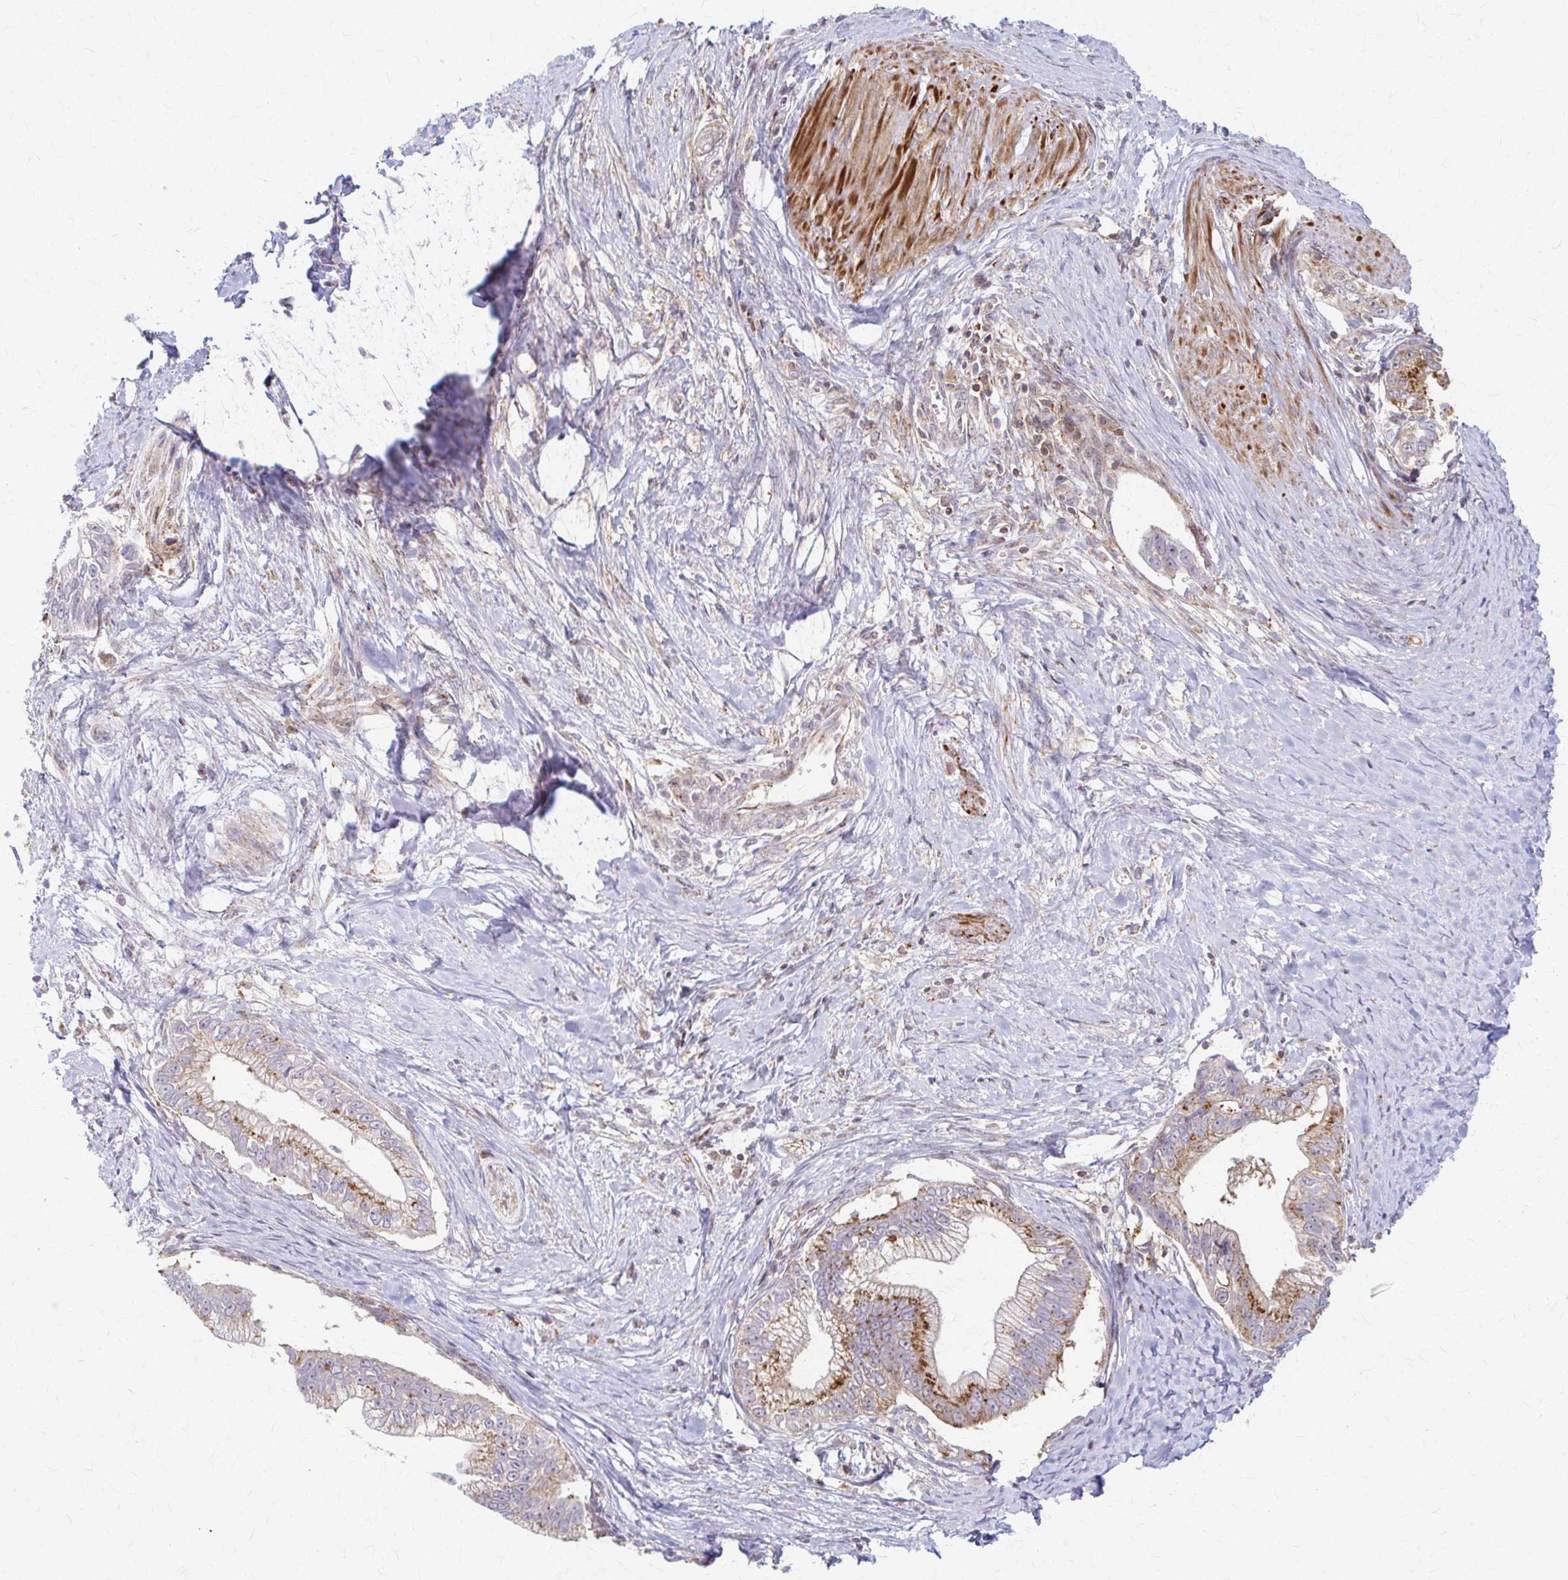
{"staining": {"intensity": "moderate", "quantity": ">75%", "location": "cytoplasmic/membranous"}, "tissue": "pancreatic cancer", "cell_type": "Tumor cells", "image_type": "cancer", "snomed": [{"axis": "morphology", "description": "Adenocarcinoma, NOS"}, {"axis": "topography", "description": "Pancreas"}], "caption": "Moderate cytoplasmic/membranous positivity for a protein is appreciated in approximately >75% of tumor cells of adenocarcinoma (pancreatic) using immunohistochemistry.", "gene": "ARHGAP35", "patient": {"sex": "male", "age": 70}}